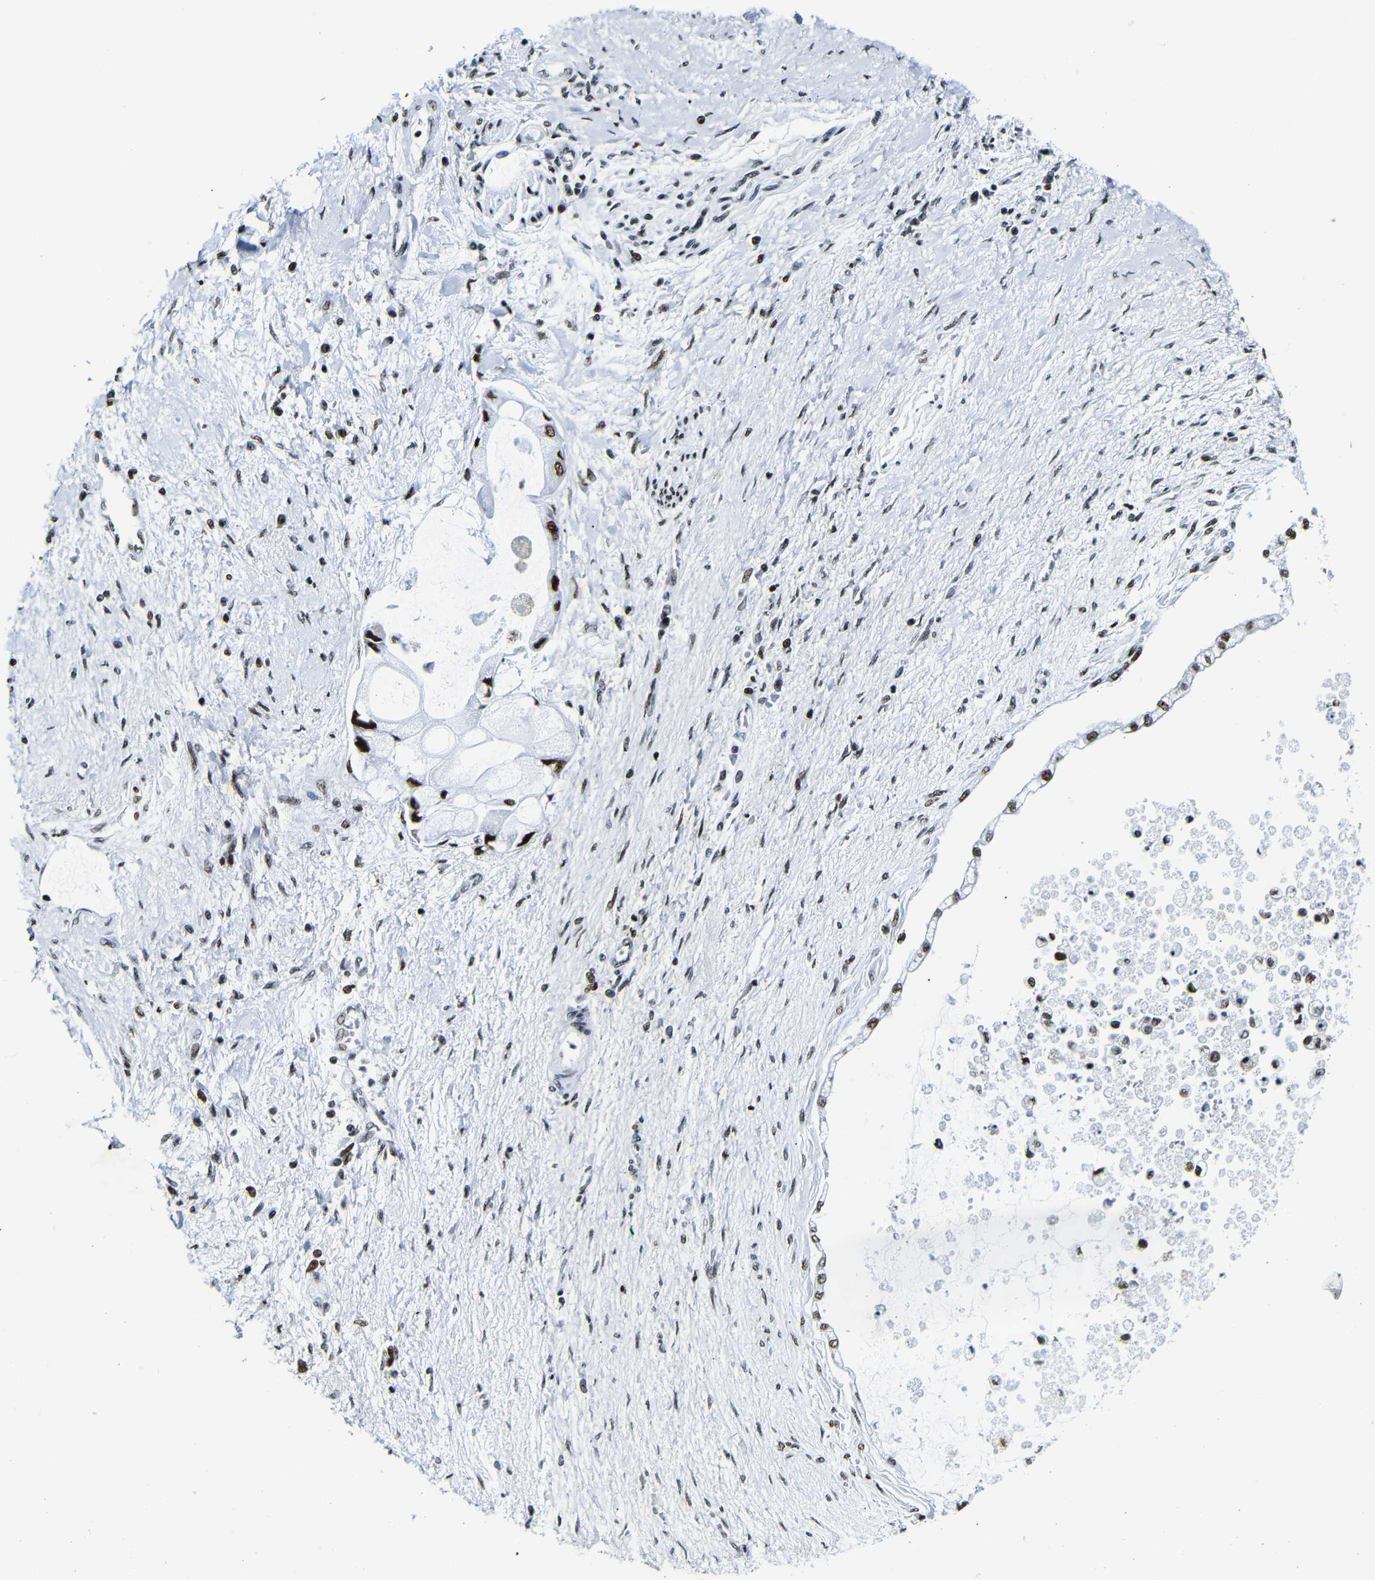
{"staining": {"intensity": "strong", "quantity": ">75%", "location": "nuclear"}, "tissue": "liver cancer", "cell_type": "Tumor cells", "image_type": "cancer", "snomed": [{"axis": "morphology", "description": "Cholangiocarcinoma"}, {"axis": "topography", "description": "Liver"}], "caption": "Protein analysis of cholangiocarcinoma (liver) tissue exhibits strong nuclear staining in approximately >75% of tumor cells.", "gene": "SRSF1", "patient": {"sex": "male", "age": 50}}